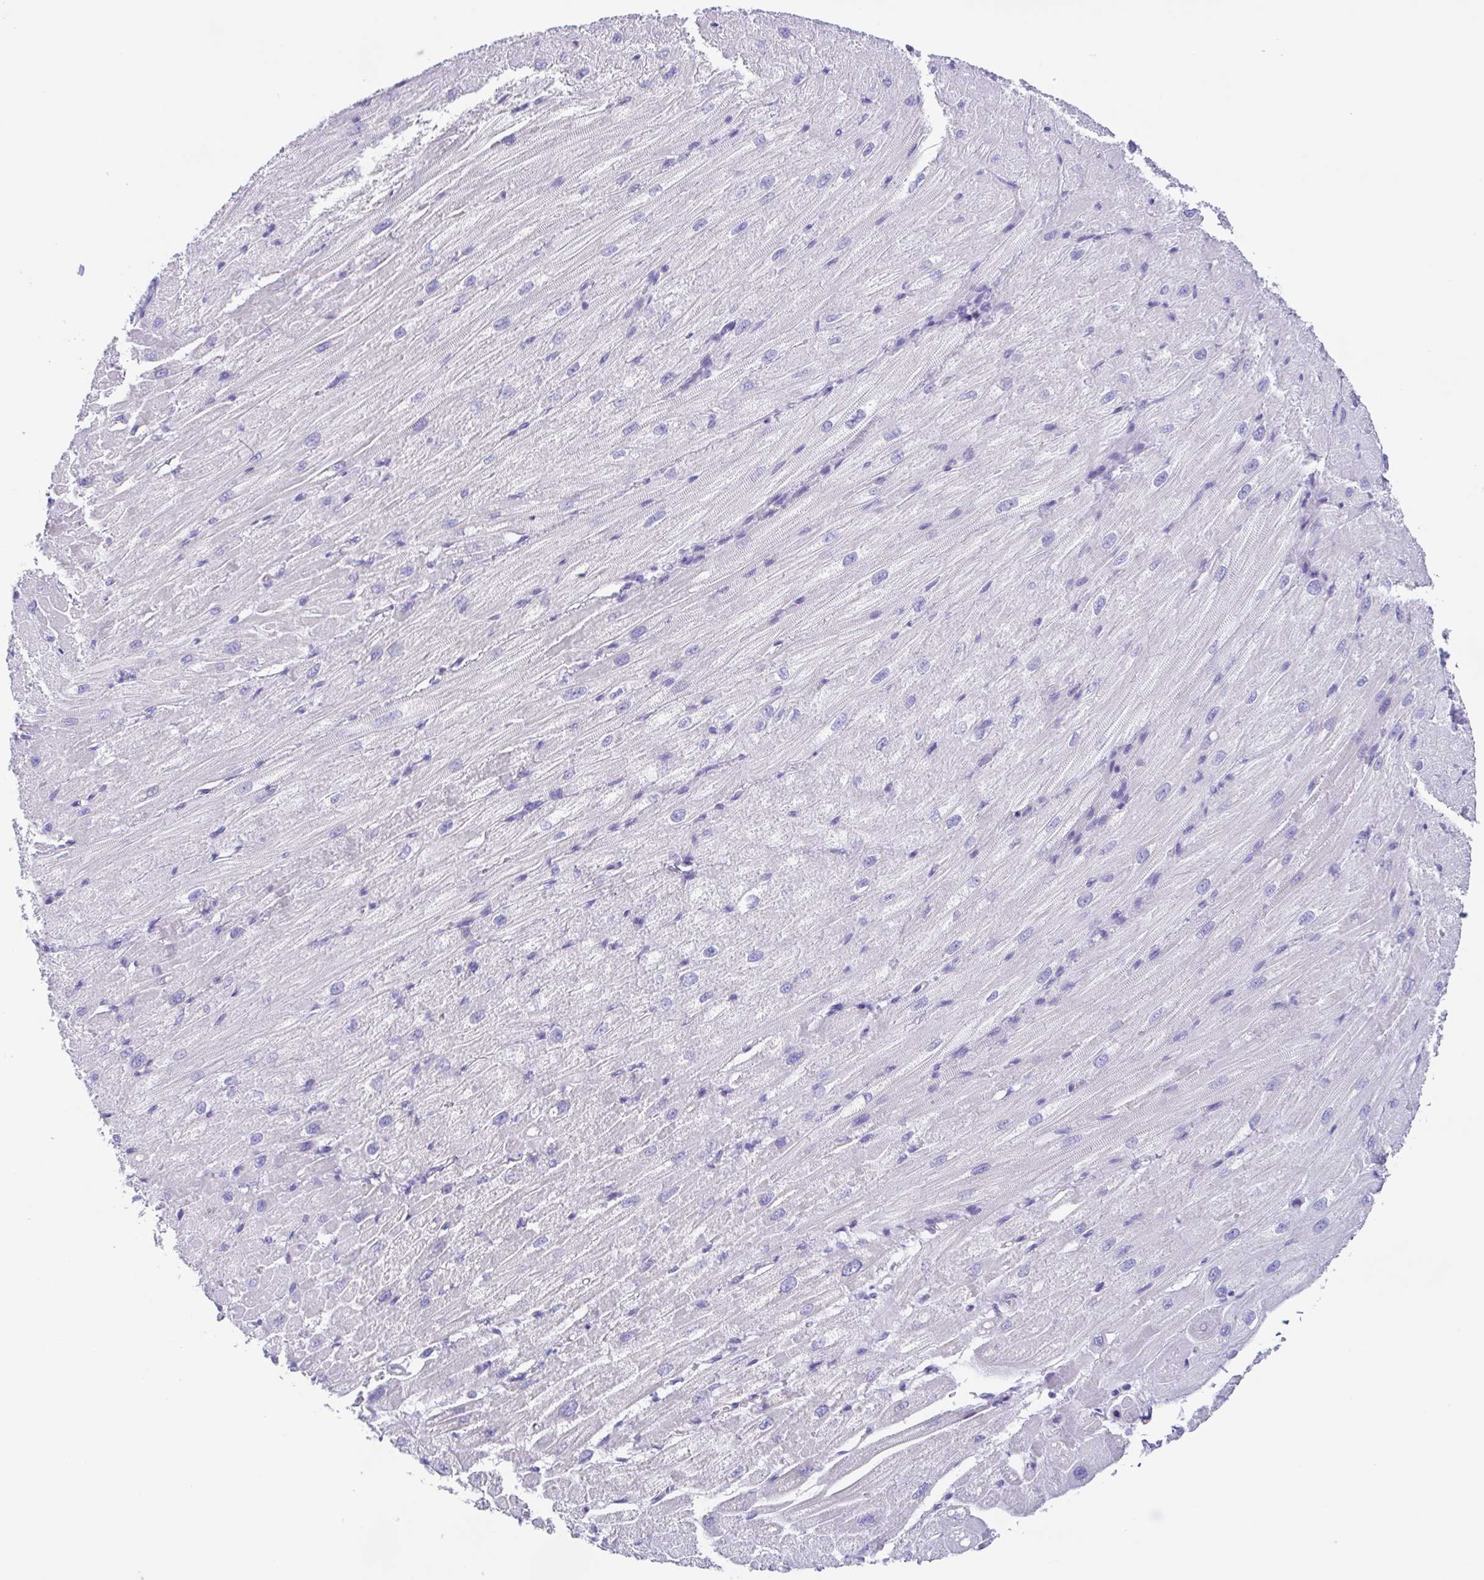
{"staining": {"intensity": "negative", "quantity": "none", "location": "none"}, "tissue": "heart muscle", "cell_type": "Cardiomyocytes", "image_type": "normal", "snomed": [{"axis": "morphology", "description": "Normal tissue, NOS"}, {"axis": "topography", "description": "Heart"}], "caption": "This is an immunohistochemistry (IHC) histopathology image of unremarkable heart muscle. There is no staining in cardiomyocytes.", "gene": "ARPP21", "patient": {"sex": "male", "age": 62}}